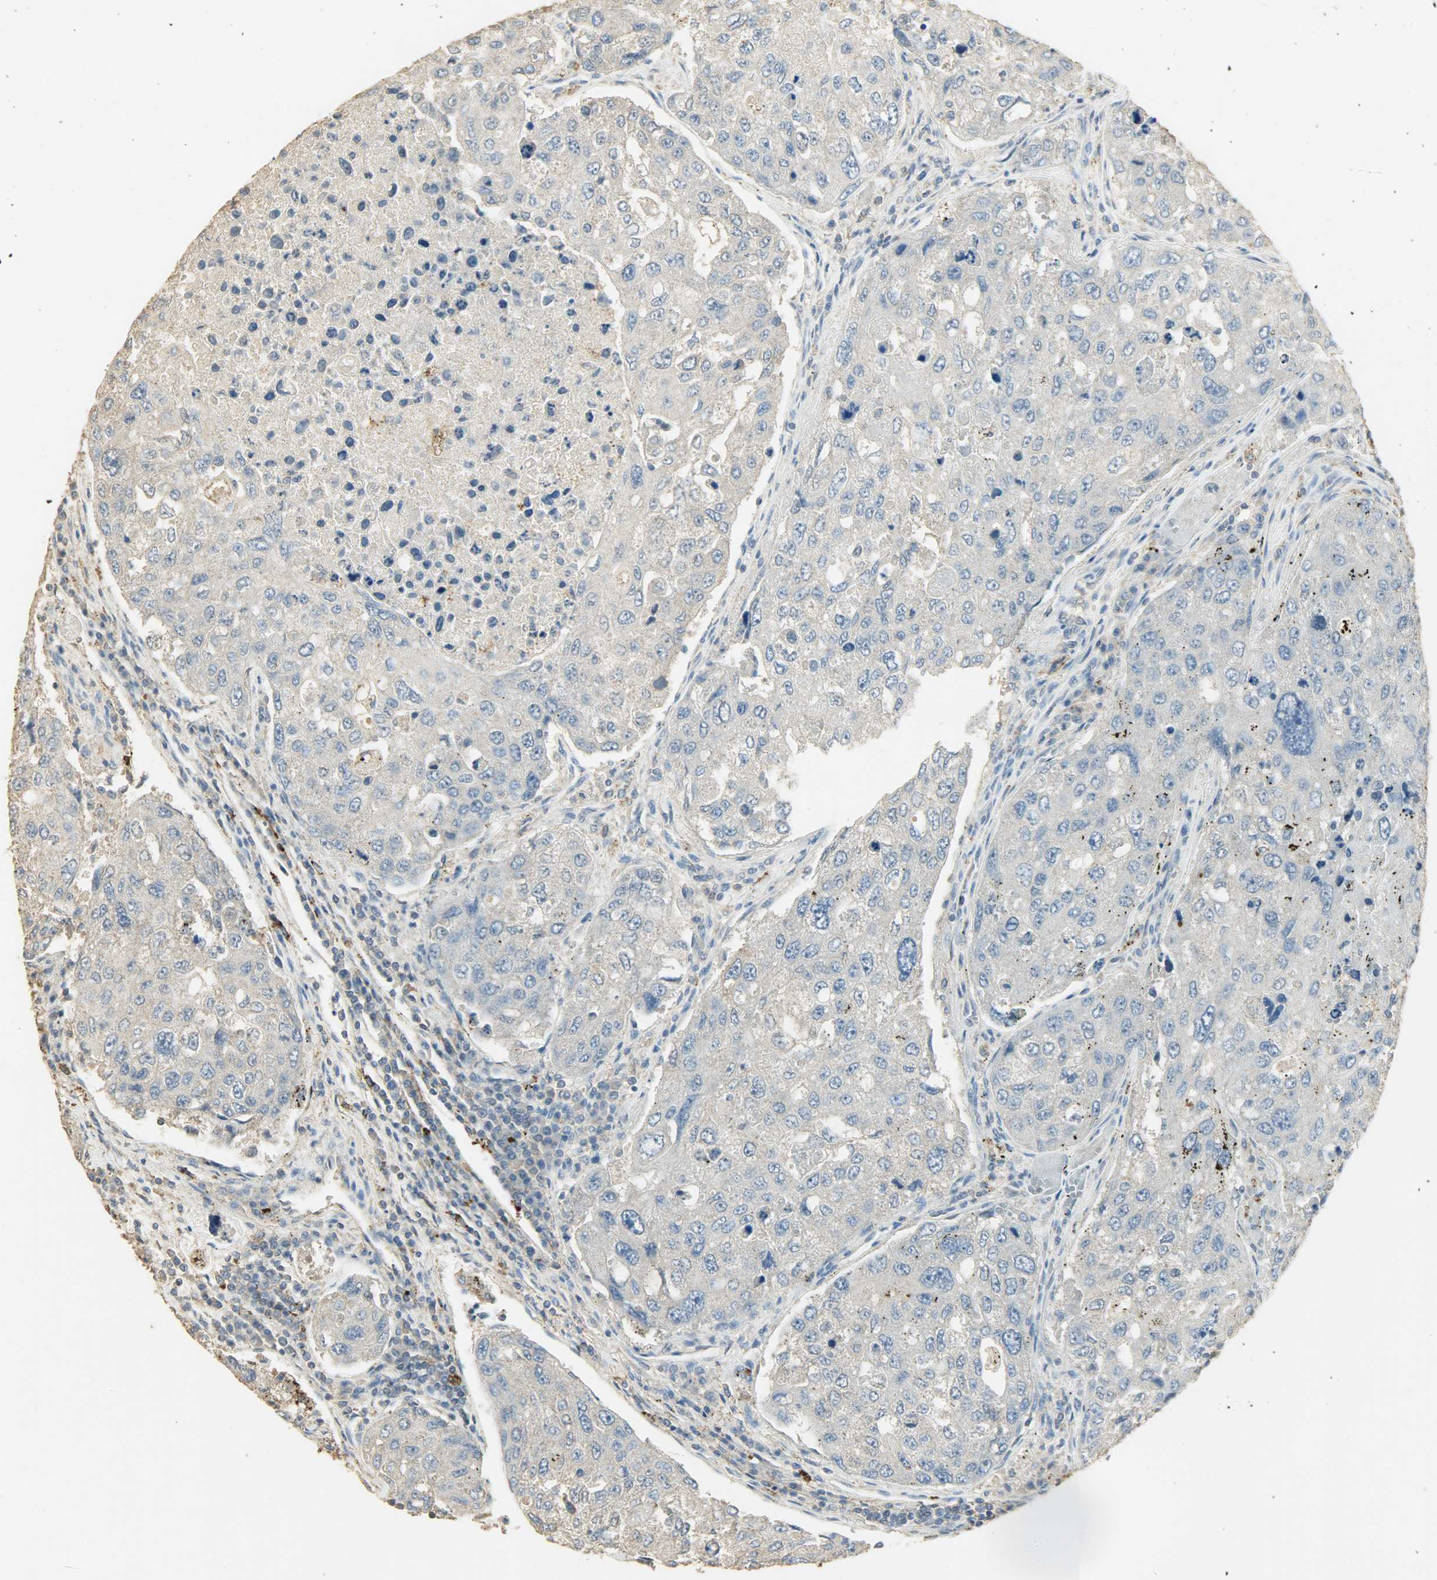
{"staining": {"intensity": "negative", "quantity": "none", "location": "none"}, "tissue": "urothelial cancer", "cell_type": "Tumor cells", "image_type": "cancer", "snomed": [{"axis": "morphology", "description": "Urothelial carcinoma, High grade"}, {"axis": "topography", "description": "Lymph node"}, {"axis": "topography", "description": "Urinary bladder"}], "caption": "Immunohistochemistry (IHC) photomicrograph of urothelial cancer stained for a protein (brown), which demonstrates no expression in tumor cells.", "gene": "ASB9", "patient": {"sex": "male", "age": 51}}